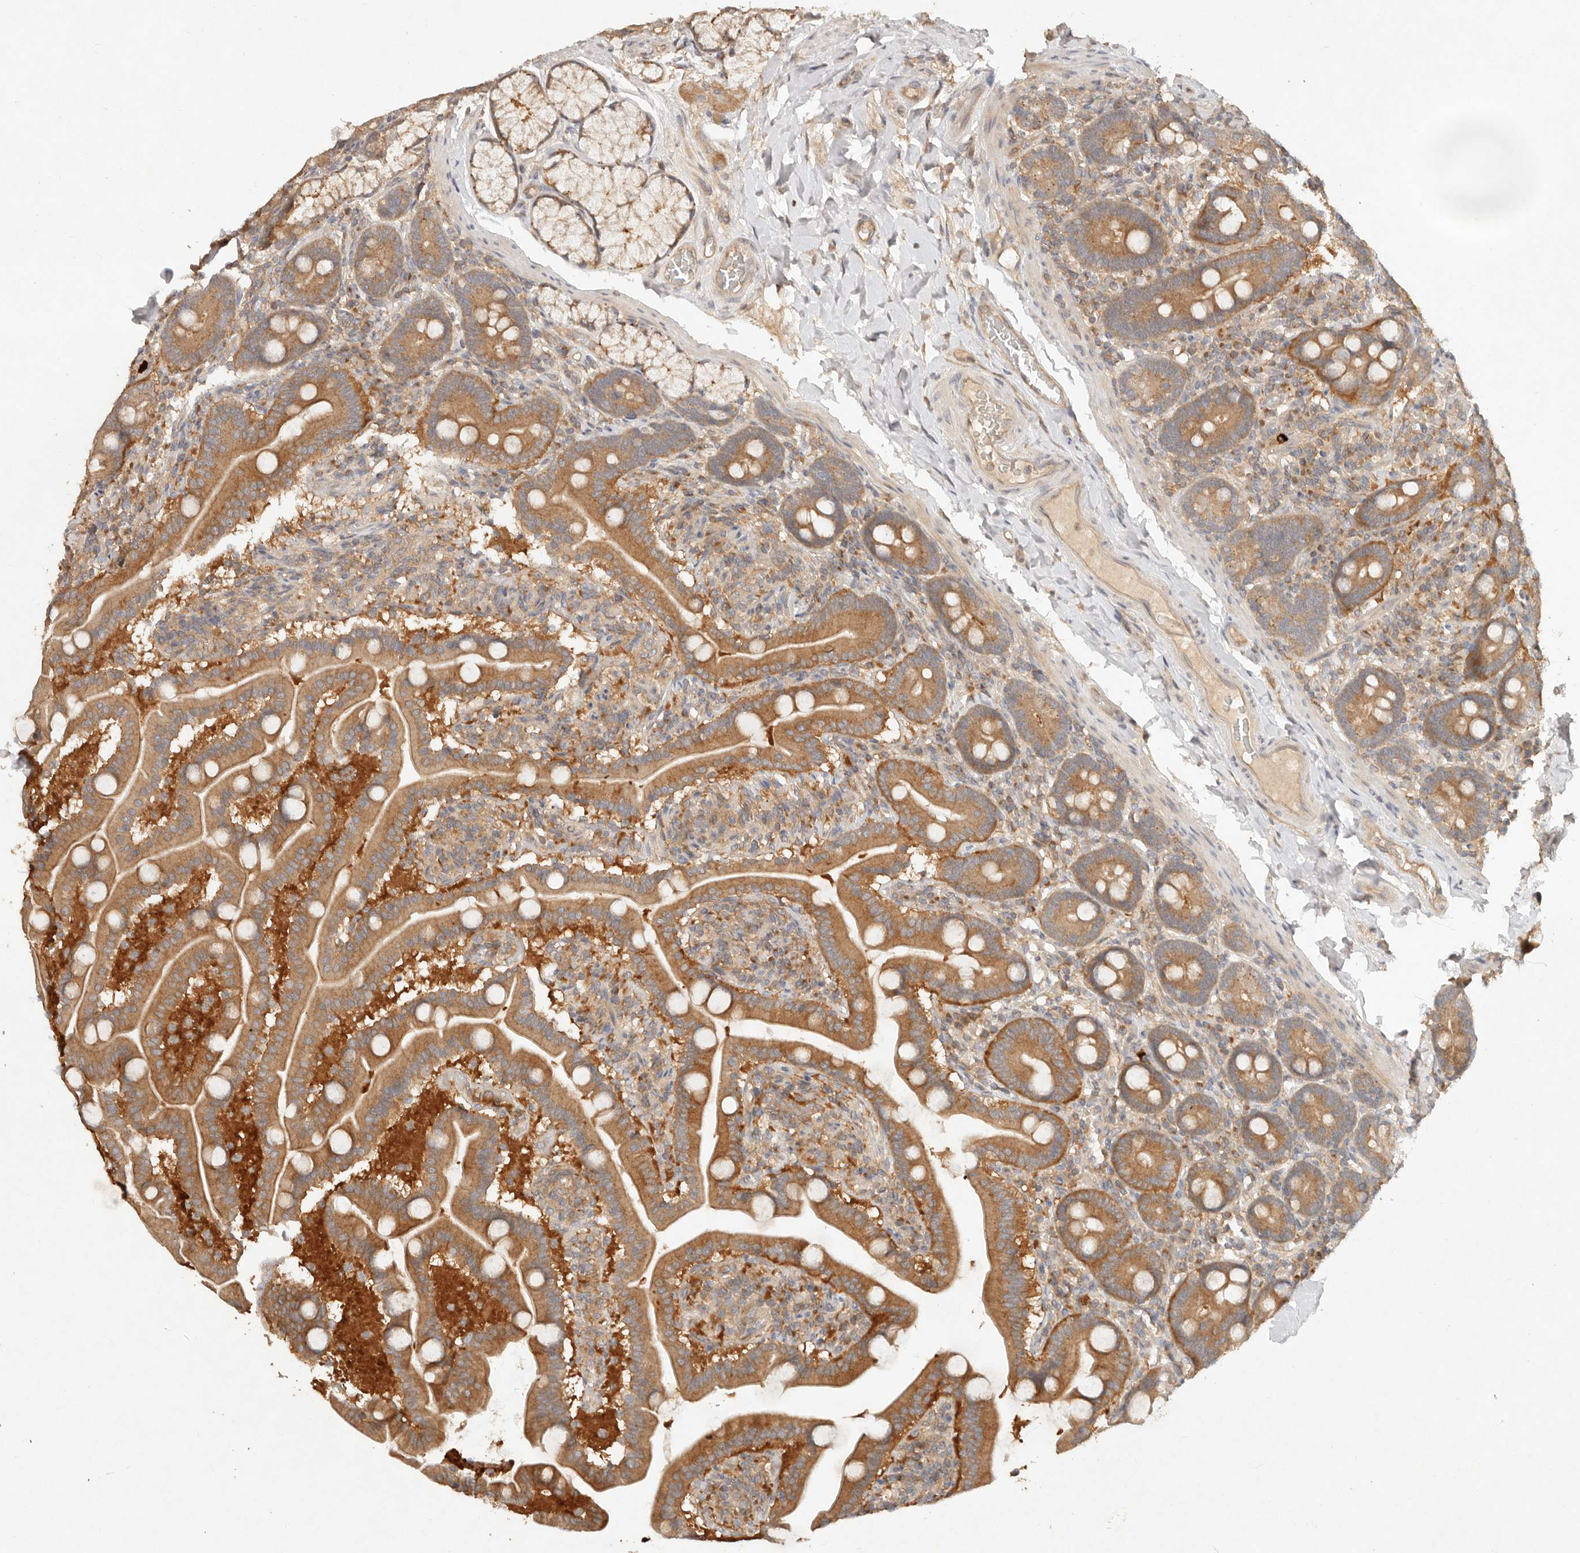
{"staining": {"intensity": "moderate", "quantity": ">75%", "location": "cytoplasmic/membranous"}, "tissue": "duodenum", "cell_type": "Glandular cells", "image_type": "normal", "snomed": [{"axis": "morphology", "description": "Normal tissue, NOS"}, {"axis": "topography", "description": "Duodenum"}], "caption": "IHC staining of normal duodenum, which reveals medium levels of moderate cytoplasmic/membranous positivity in approximately >75% of glandular cells indicating moderate cytoplasmic/membranous protein positivity. The staining was performed using DAB (brown) for protein detection and nuclei were counterstained in hematoxylin (blue).", "gene": "HECTD3", "patient": {"sex": "male", "age": 54}}